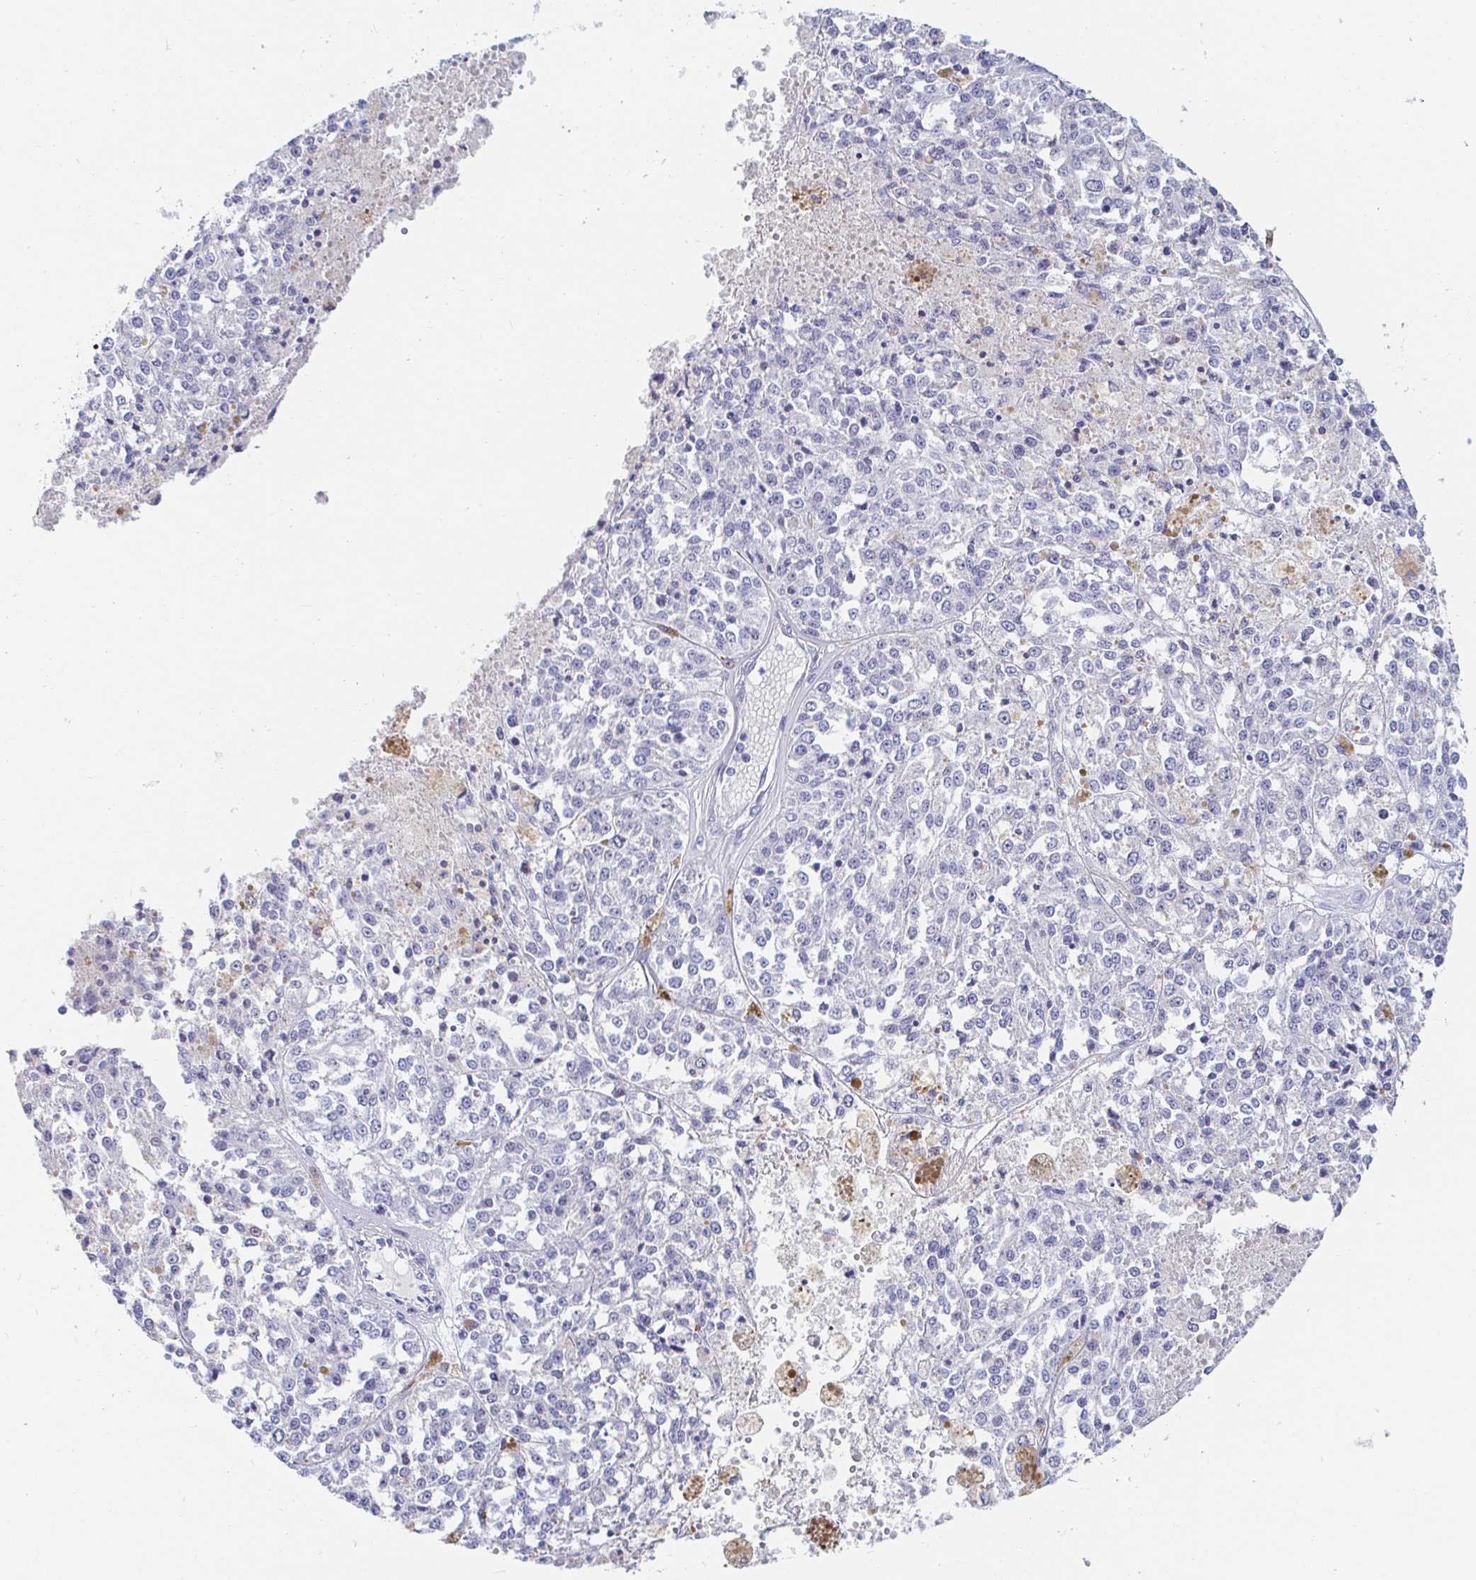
{"staining": {"intensity": "negative", "quantity": "none", "location": "none"}, "tissue": "melanoma", "cell_type": "Tumor cells", "image_type": "cancer", "snomed": [{"axis": "morphology", "description": "Malignant melanoma, Metastatic site"}, {"axis": "topography", "description": "Lymph node"}], "caption": "An immunohistochemistry histopathology image of malignant melanoma (metastatic site) is shown. There is no staining in tumor cells of malignant melanoma (metastatic site).", "gene": "PDE6B", "patient": {"sex": "female", "age": 64}}